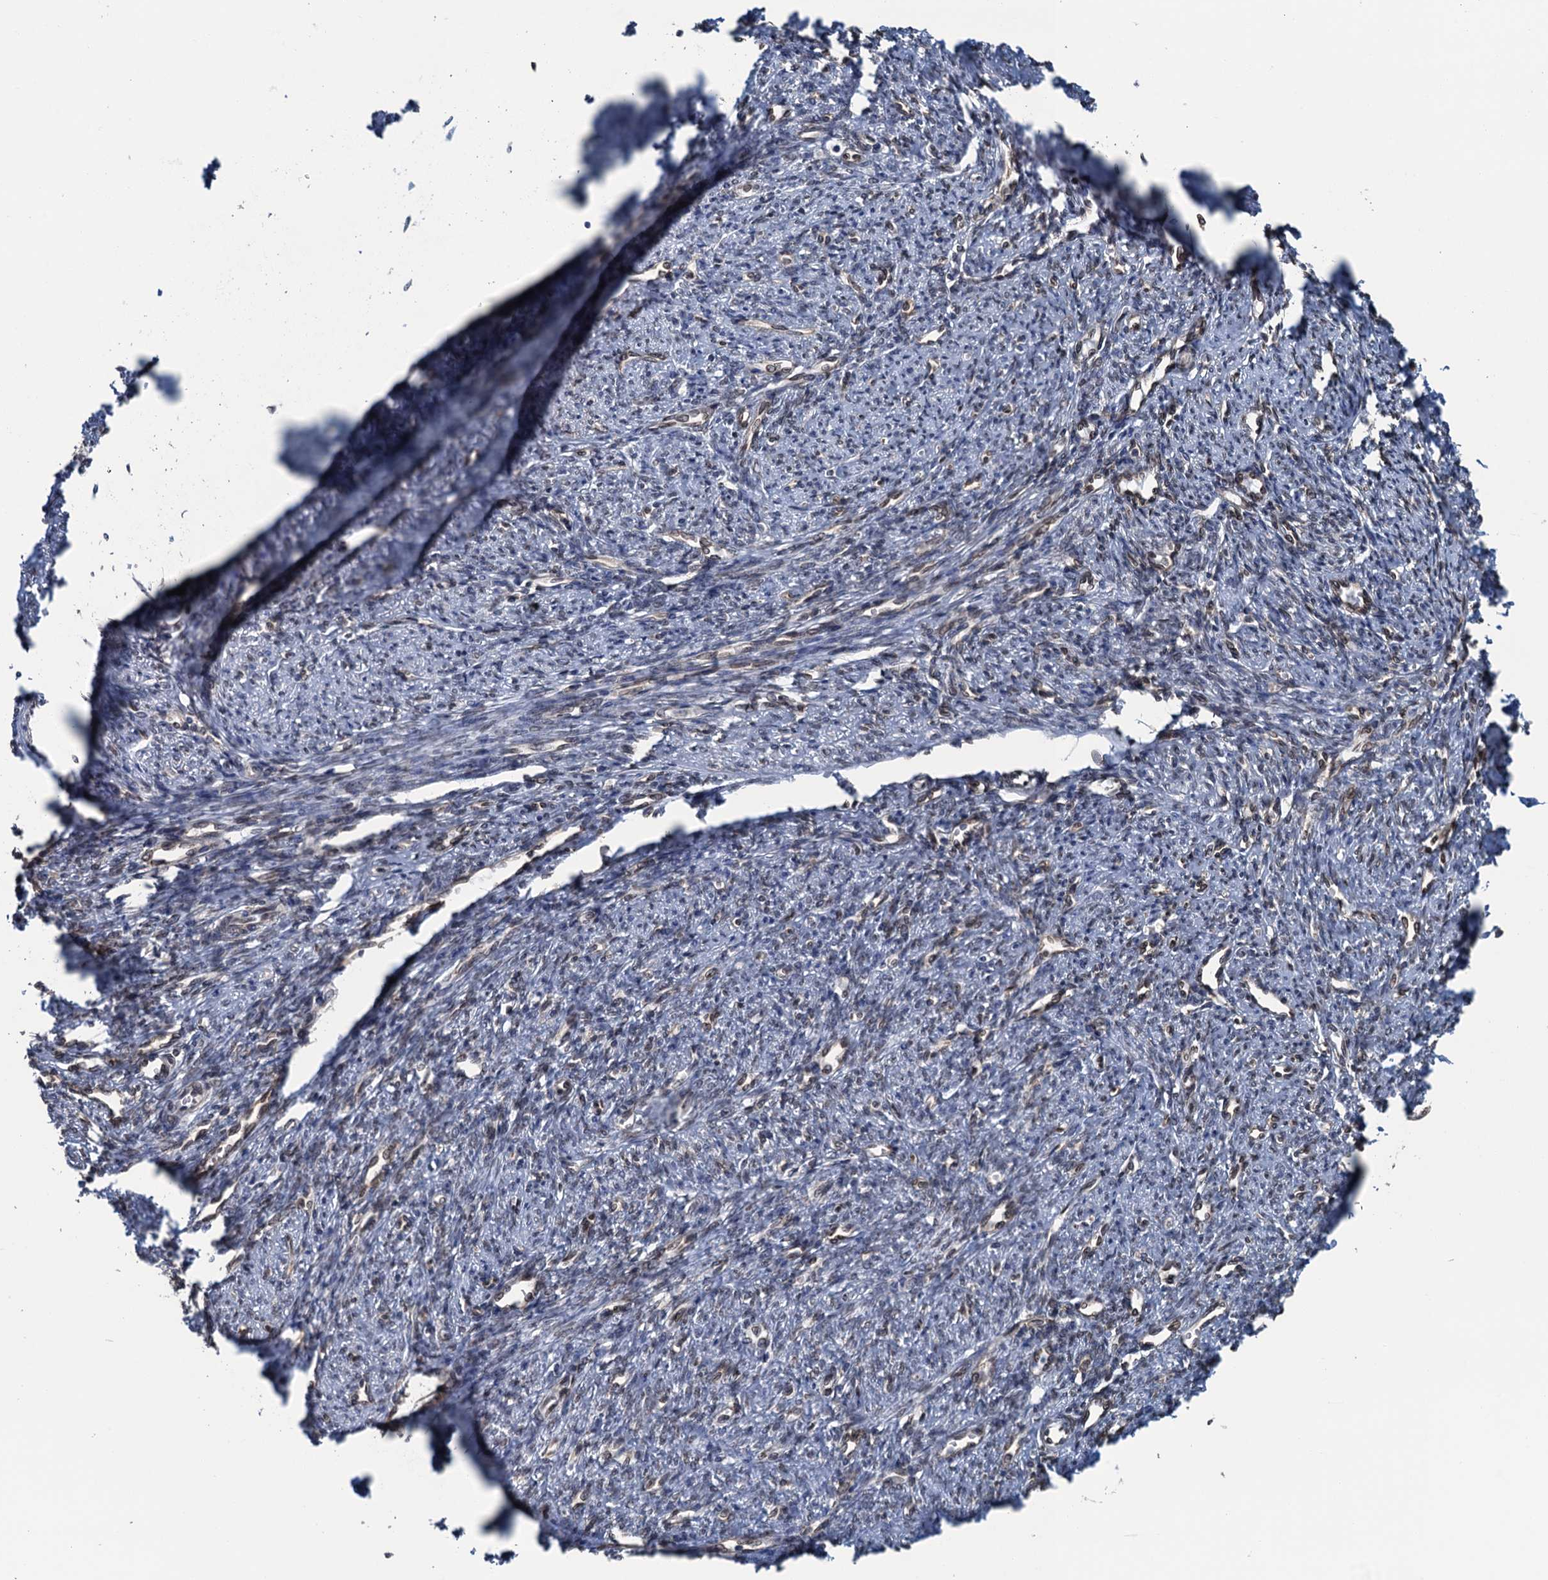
{"staining": {"intensity": "moderate", "quantity": "25%-75%", "location": "nuclear"}, "tissue": "smooth muscle", "cell_type": "Smooth muscle cells", "image_type": "normal", "snomed": [{"axis": "morphology", "description": "Normal tissue, NOS"}, {"axis": "topography", "description": "Smooth muscle"}, {"axis": "topography", "description": "Uterus"}], "caption": "Brown immunohistochemical staining in benign smooth muscle demonstrates moderate nuclear positivity in about 25%-75% of smooth muscle cells.", "gene": "TMEM205", "patient": {"sex": "female", "age": 59}}